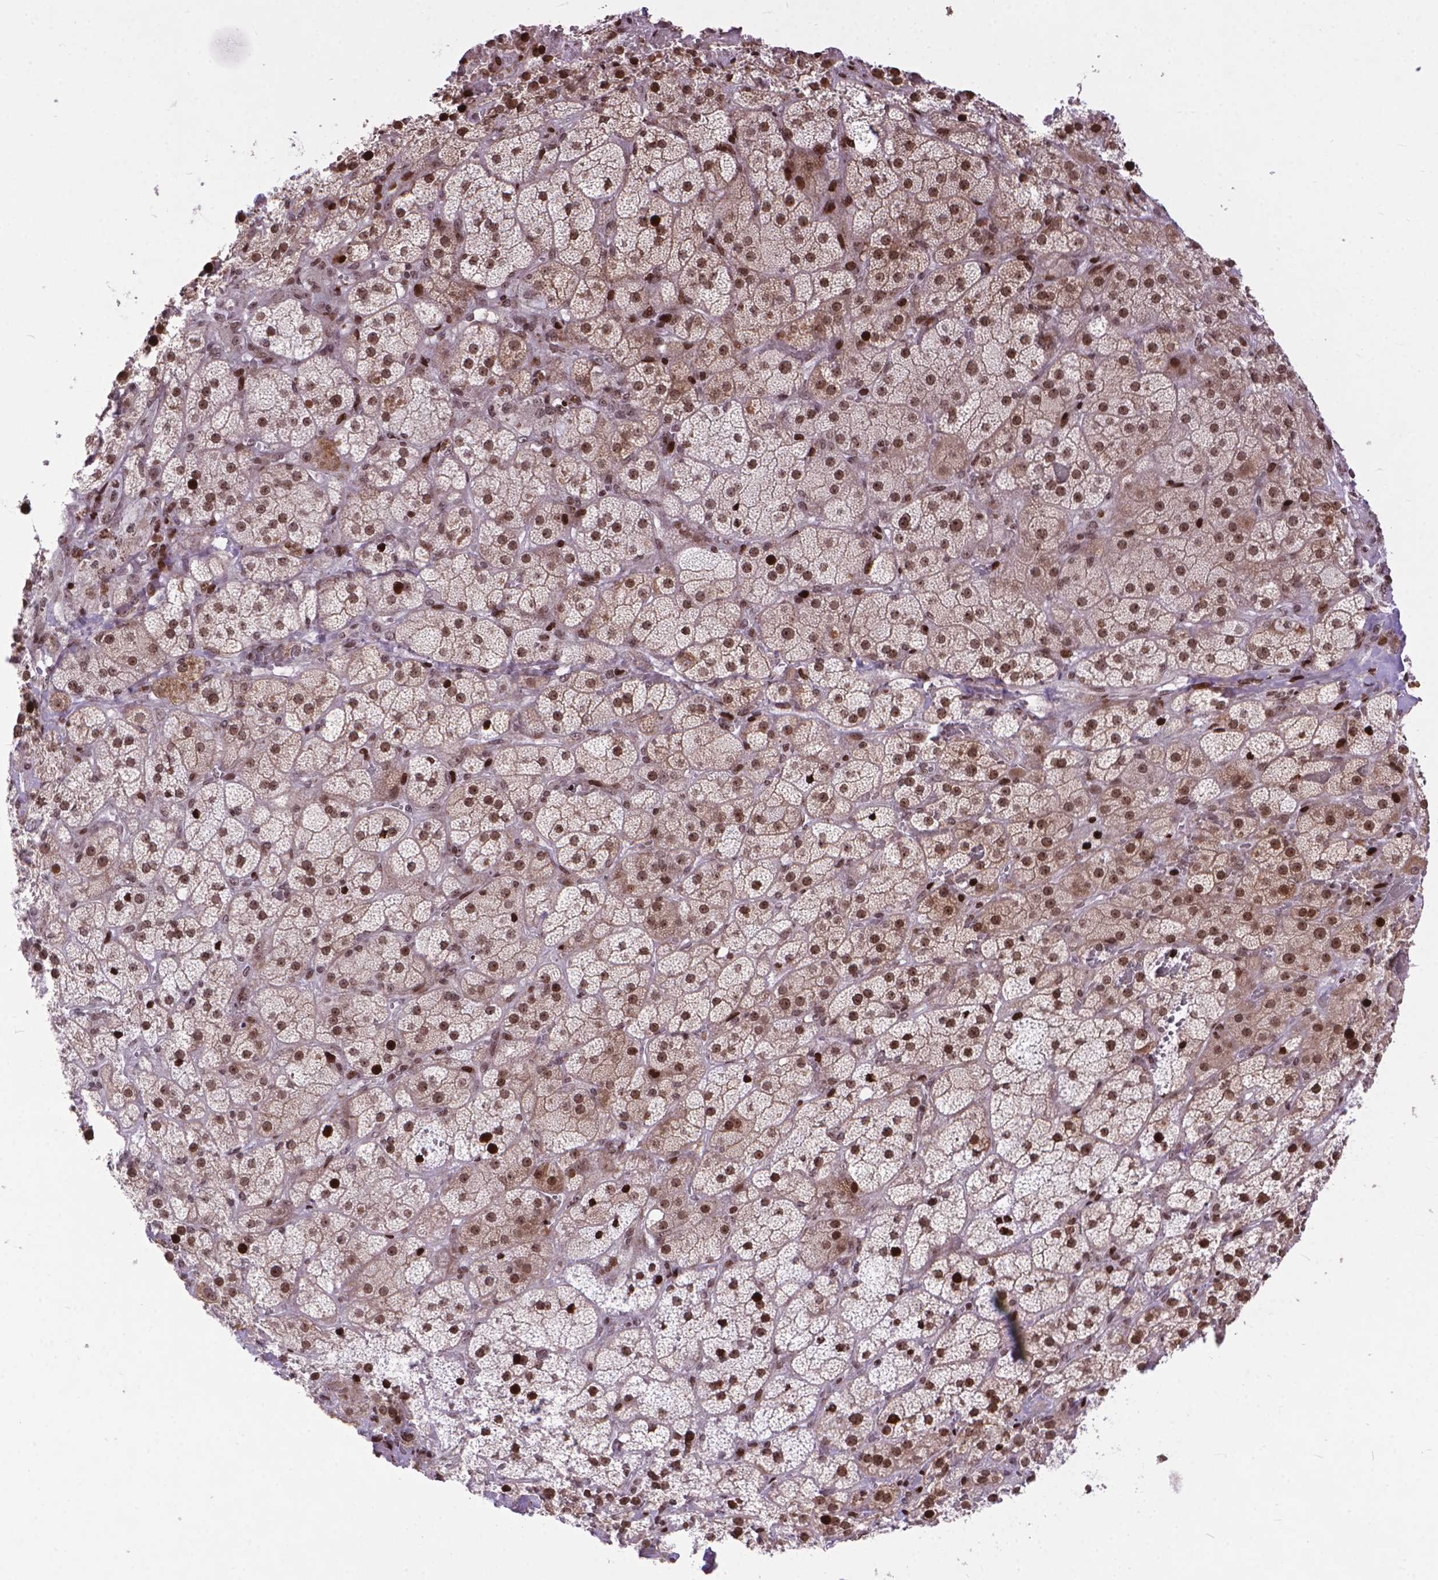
{"staining": {"intensity": "strong", "quantity": ">75%", "location": "cytoplasmic/membranous,nuclear"}, "tissue": "adrenal gland", "cell_type": "Glandular cells", "image_type": "normal", "snomed": [{"axis": "morphology", "description": "Normal tissue, NOS"}, {"axis": "topography", "description": "Adrenal gland"}], "caption": "Immunohistochemical staining of normal human adrenal gland displays strong cytoplasmic/membranous,nuclear protein positivity in about >75% of glandular cells.", "gene": "AMER1", "patient": {"sex": "male", "age": 57}}